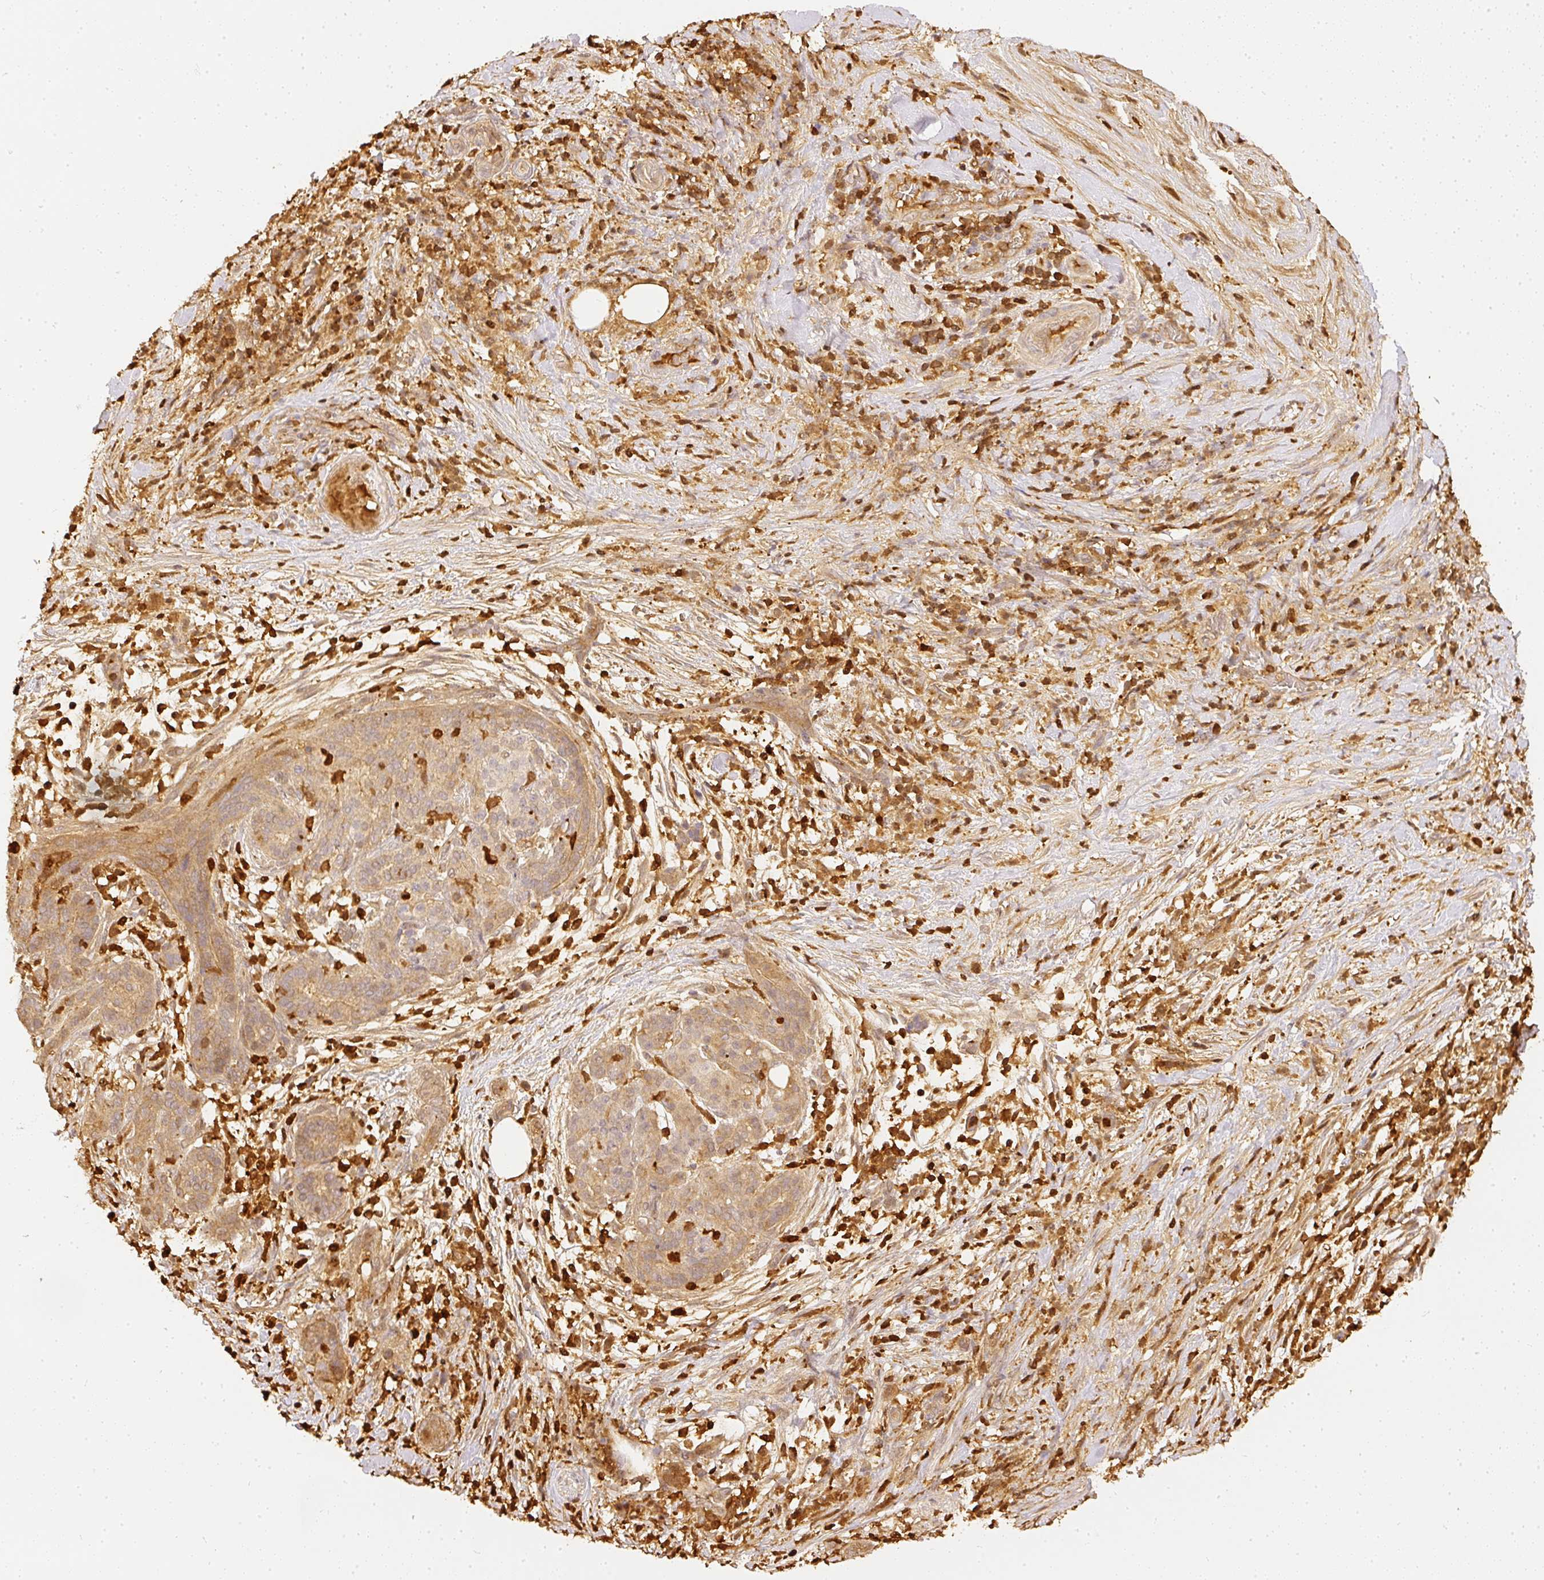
{"staining": {"intensity": "moderate", "quantity": ">75%", "location": "cytoplasmic/membranous"}, "tissue": "pancreatic cancer", "cell_type": "Tumor cells", "image_type": "cancer", "snomed": [{"axis": "morphology", "description": "Adenocarcinoma, NOS"}, {"axis": "topography", "description": "Pancreas"}], "caption": "This is an image of immunohistochemistry staining of pancreatic cancer, which shows moderate positivity in the cytoplasmic/membranous of tumor cells.", "gene": "PFN1", "patient": {"sex": "male", "age": 44}}